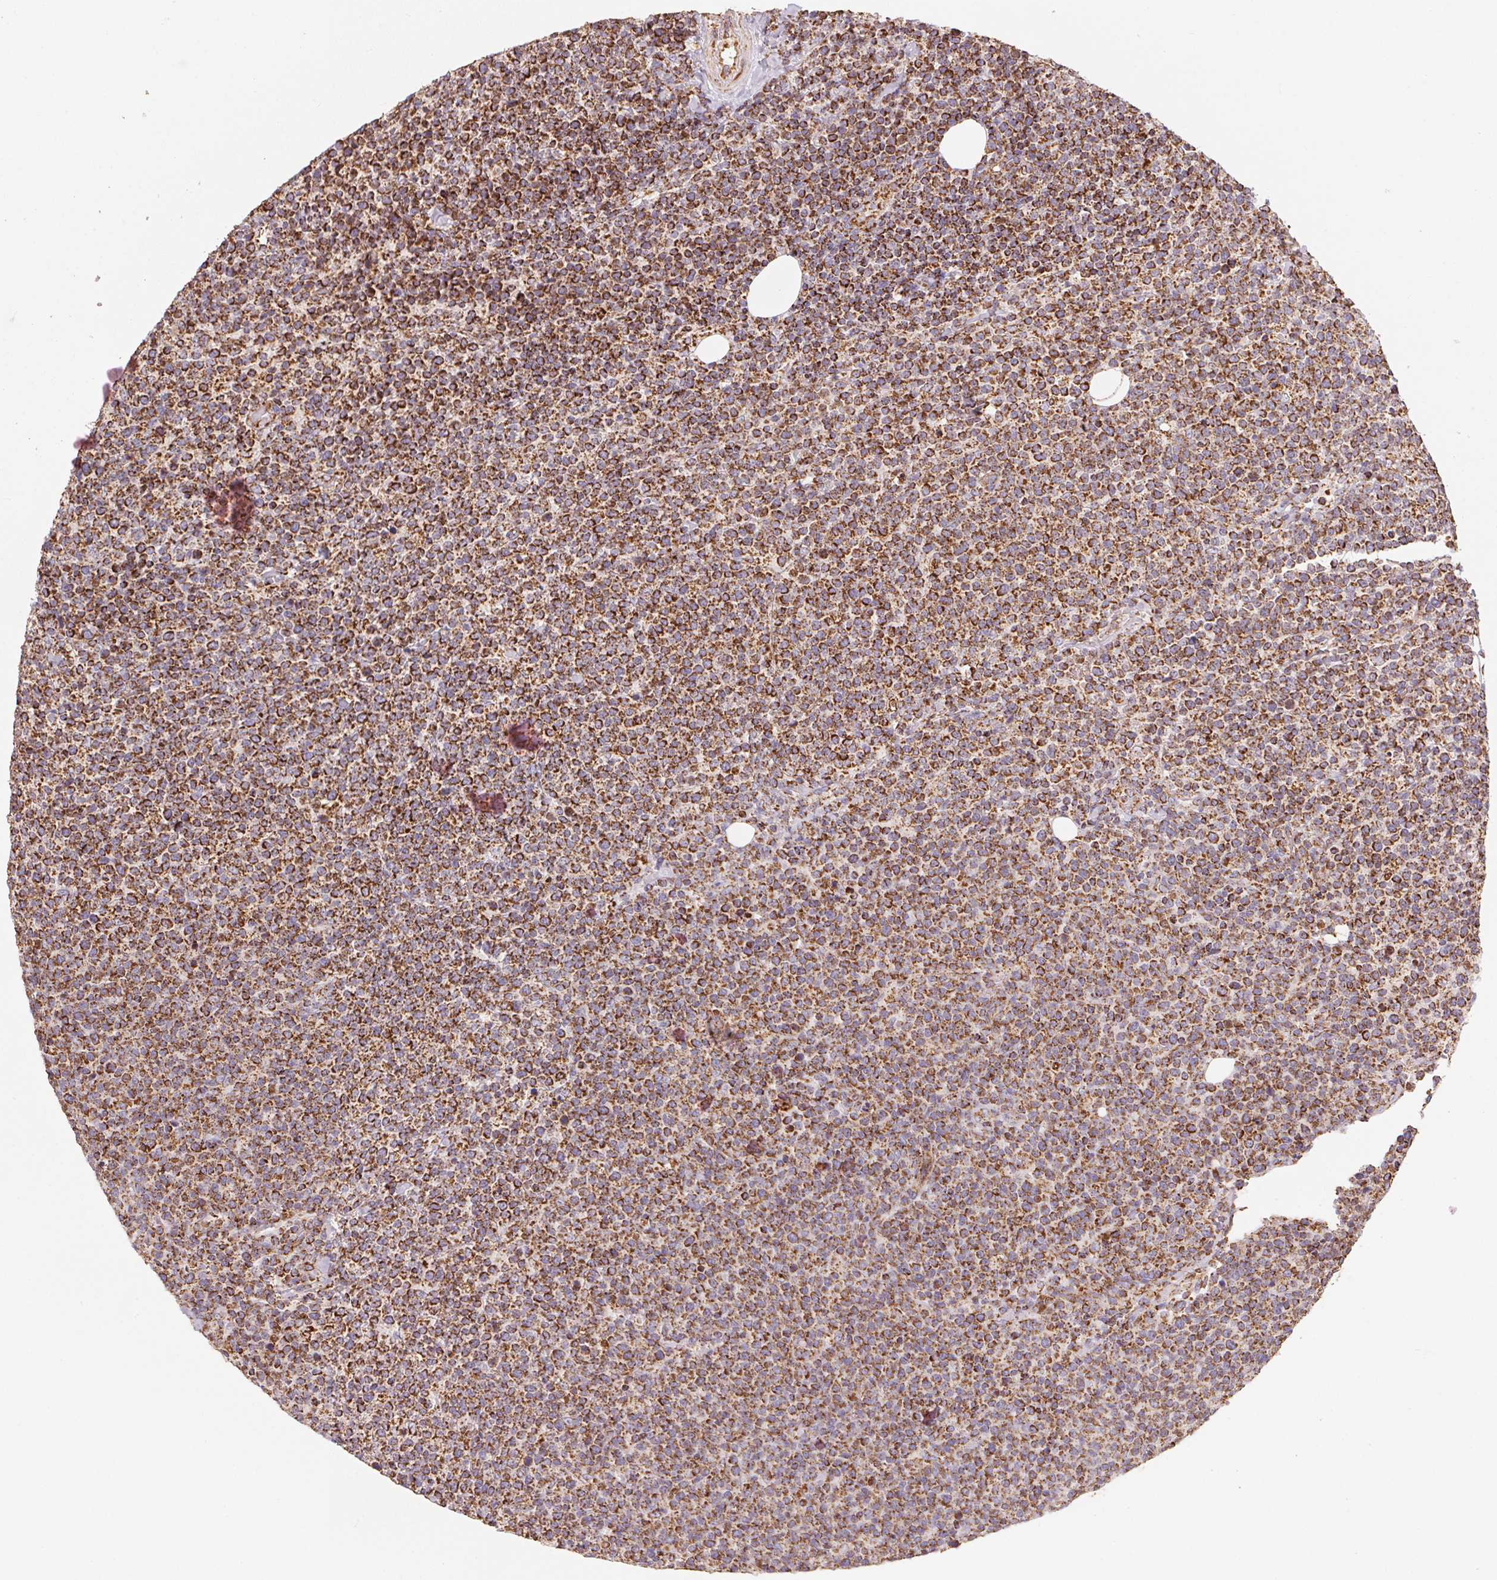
{"staining": {"intensity": "strong", "quantity": ">75%", "location": "cytoplasmic/membranous"}, "tissue": "lymphoma", "cell_type": "Tumor cells", "image_type": "cancer", "snomed": [{"axis": "morphology", "description": "Malignant lymphoma, non-Hodgkin's type, High grade"}, {"axis": "topography", "description": "Lymph node"}], "caption": "IHC (DAB (3,3'-diaminobenzidine)) staining of lymphoma reveals strong cytoplasmic/membranous protein staining in approximately >75% of tumor cells. (DAB = brown stain, brightfield microscopy at high magnification).", "gene": "NDUFS2", "patient": {"sex": "male", "age": 61}}